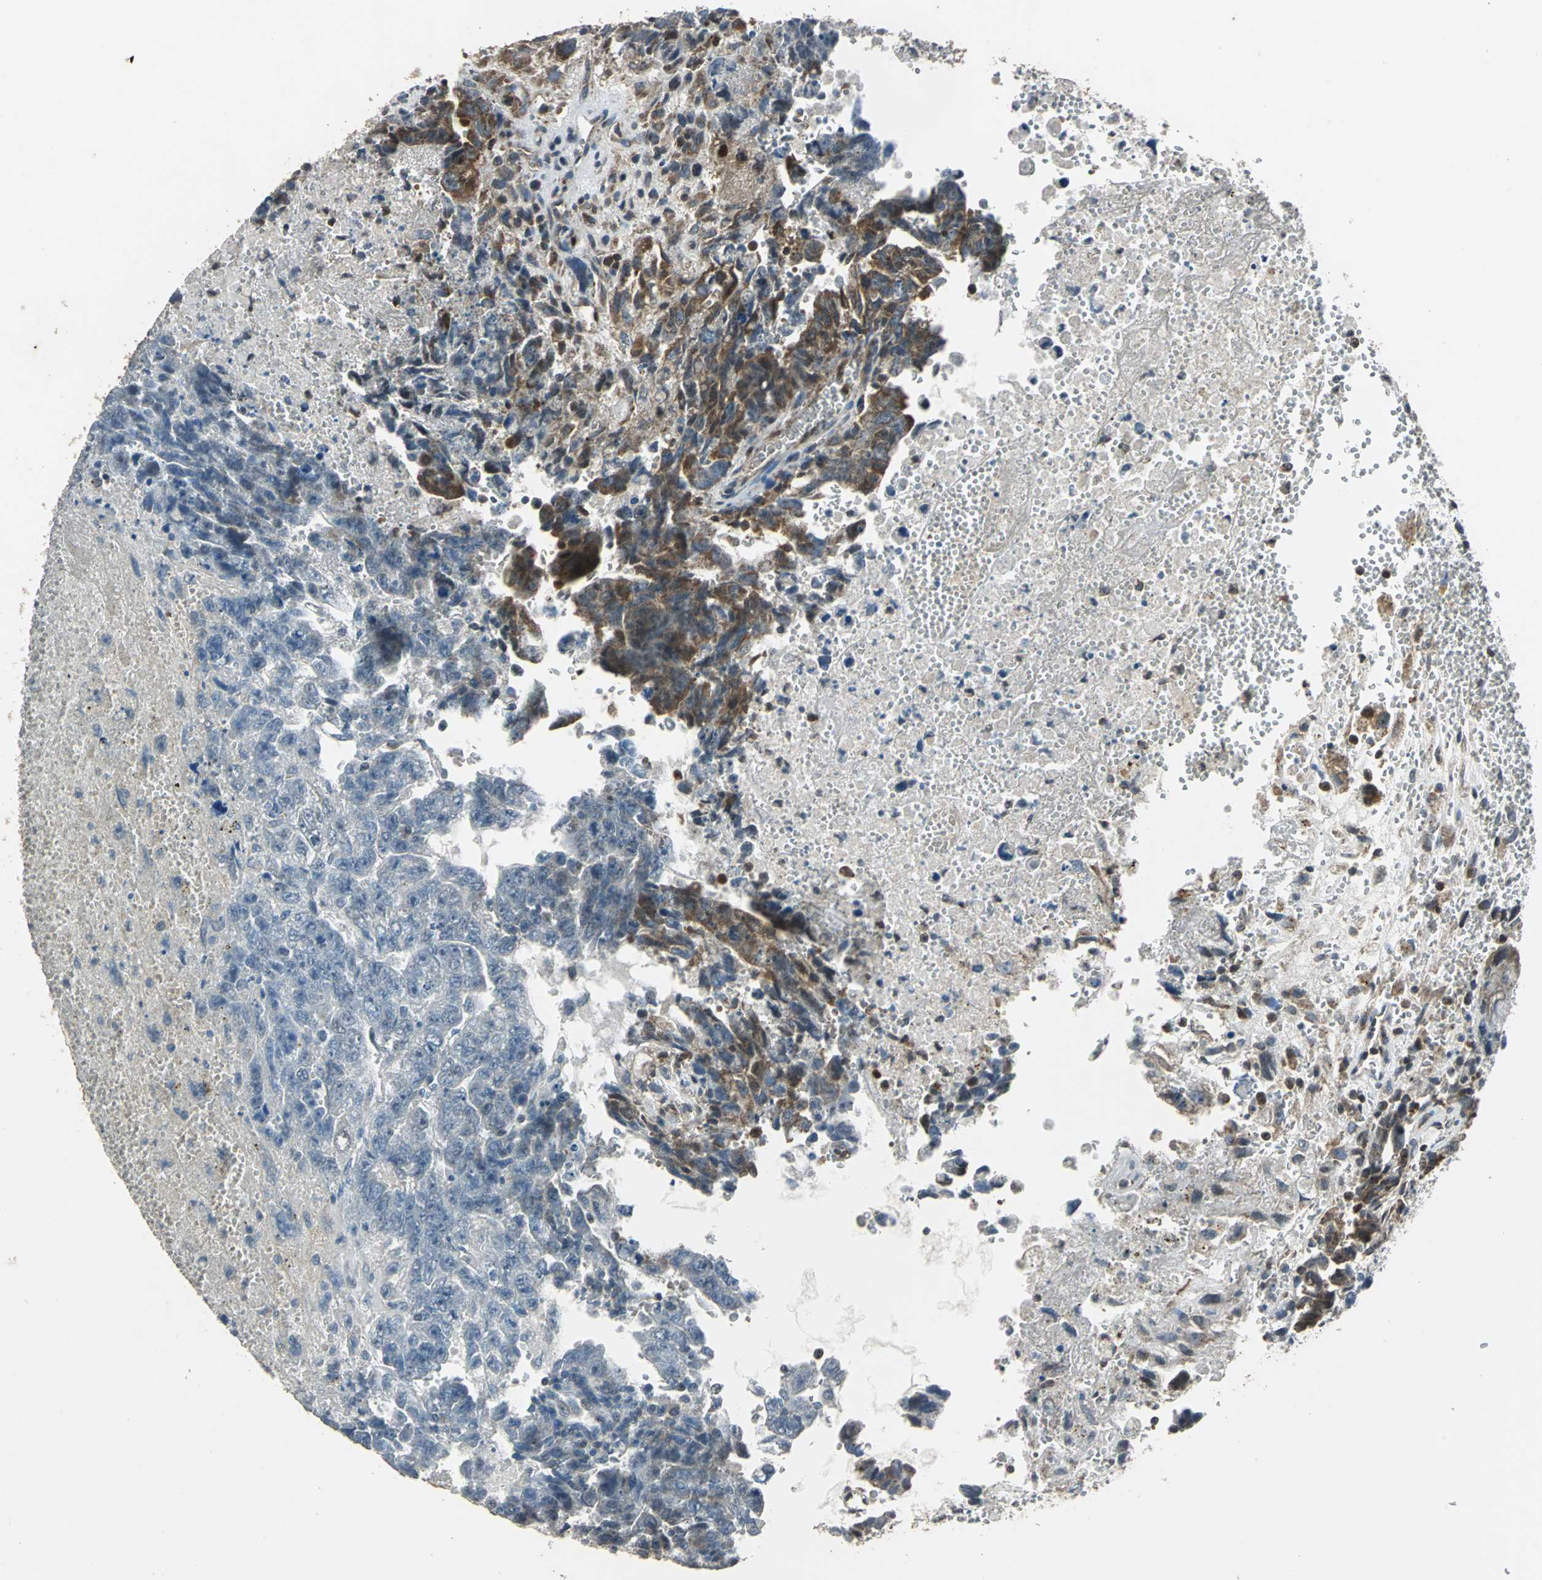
{"staining": {"intensity": "negative", "quantity": "none", "location": "none"}, "tissue": "testis cancer", "cell_type": "Tumor cells", "image_type": "cancer", "snomed": [{"axis": "morphology", "description": "Carcinoma, Embryonal, NOS"}, {"axis": "topography", "description": "Testis"}], "caption": "DAB immunohistochemical staining of human embryonal carcinoma (testis) shows no significant positivity in tumor cells.", "gene": "DNAJB4", "patient": {"sex": "male", "age": 28}}